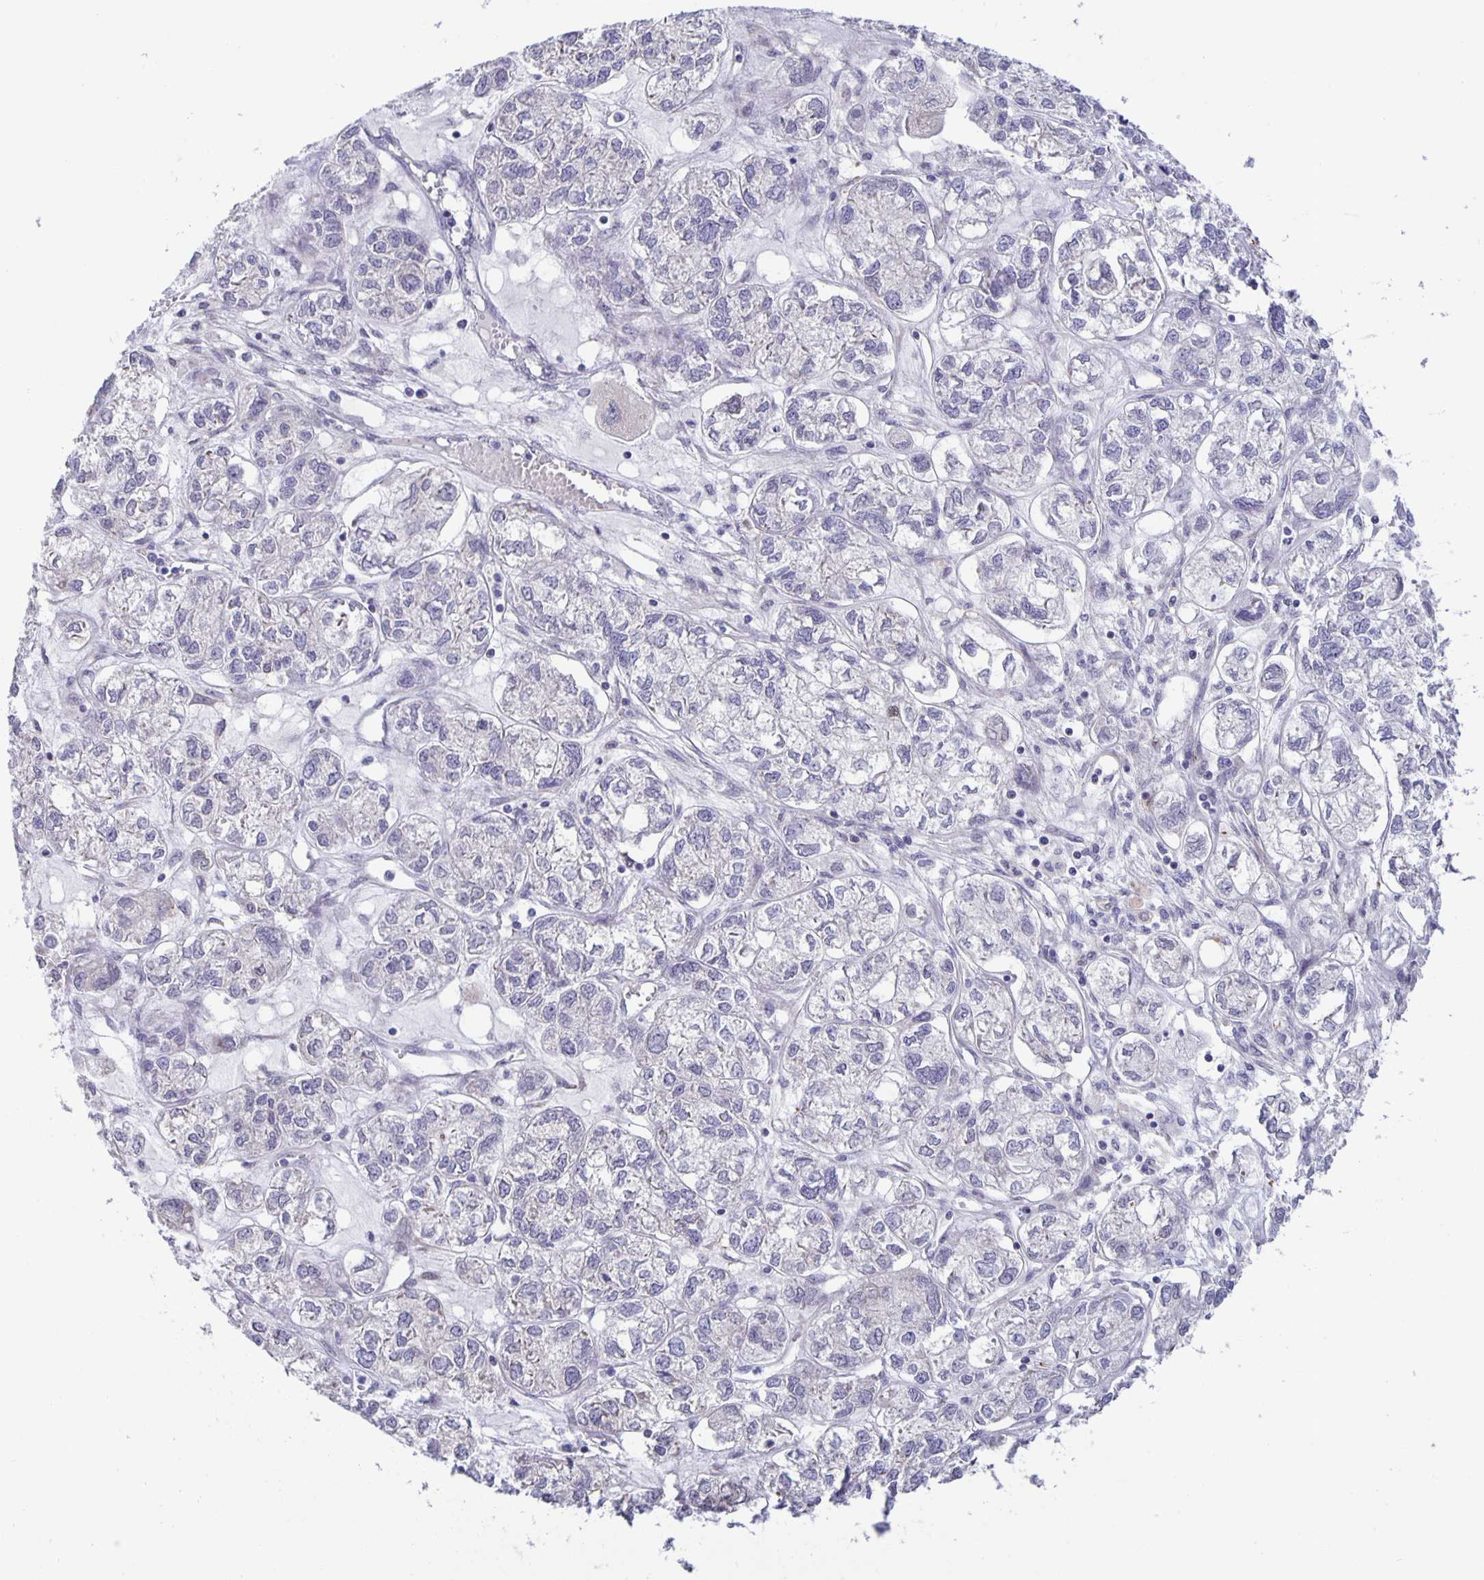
{"staining": {"intensity": "negative", "quantity": "none", "location": "none"}, "tissue": "ovarian cancer", "cell_type": "Tumor cells", "image_type": "cancer", "snomed": [{"axis": "morphology", "description": "Carcinoma, endometroid"}, {"axis": "topography", "description": "Ovary"}], "caption": "A histopathology image of endometroid carcinoma (ovarian) stained for a protein reveals no brown staining in tumor cells.", "gene": "MAPK12", "patient": {"sex": "female", "age": 64}}